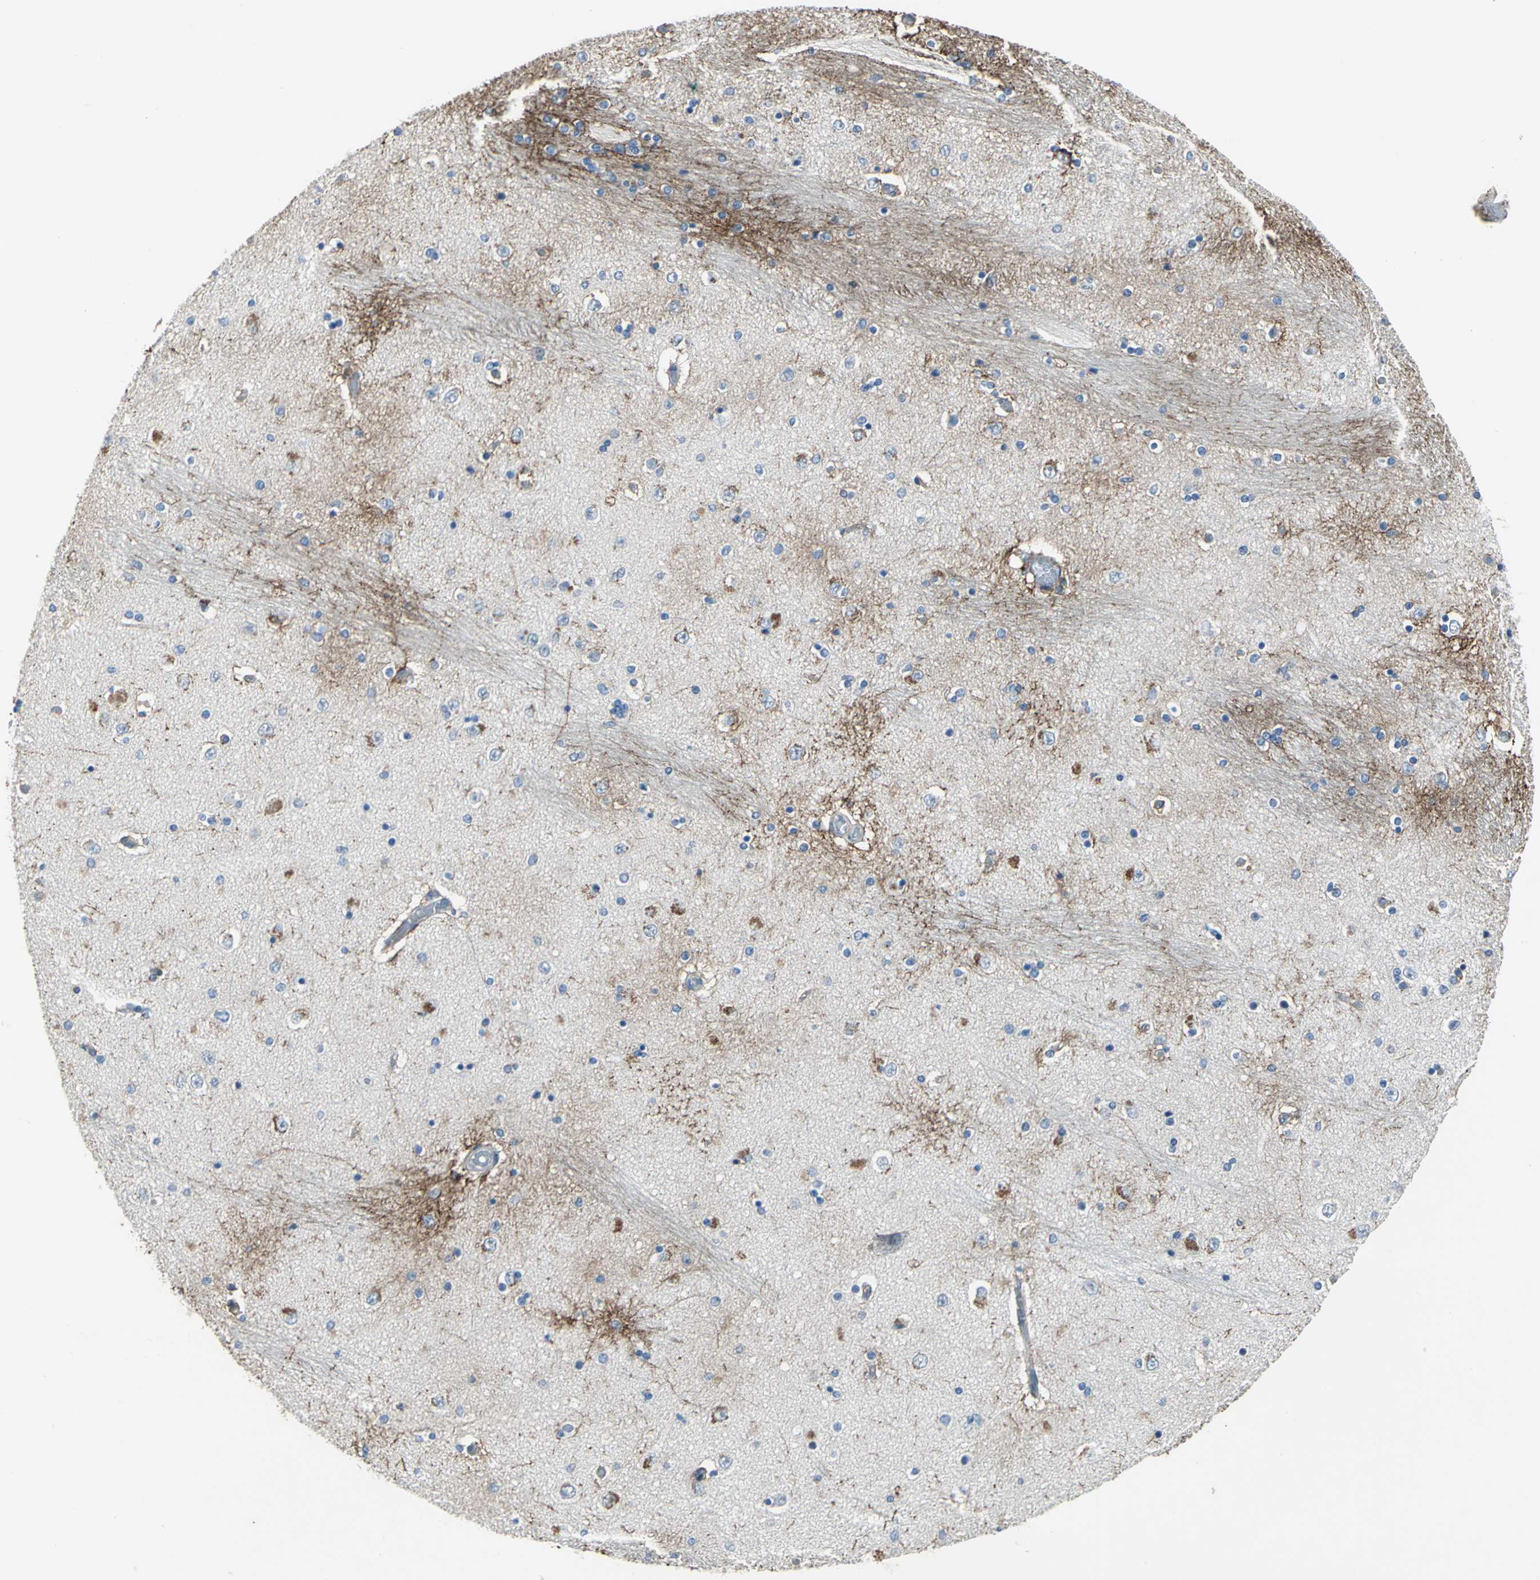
{"staining": {"intensity": "negative", "quantity": "none", "location": "none"}, "tissue": "hippocampus", "cell_type": "Glial cells", "image_type": "normal", "snomed": [{"axis": "morphology", "description": "Normal tissue, NOS"}, {"axis": "topography", "description": "Hippocampus"}], "caption": "High magnification brightfield microscopy of unremarkable hippocampus stained with DAB (3,3'-diaminobenzidine) (brown) and counterstained with hematoxylin (blue): glial cells show no significant staining.", "gene": "CD44", "patient": {"sex": "female", "age": 54}}